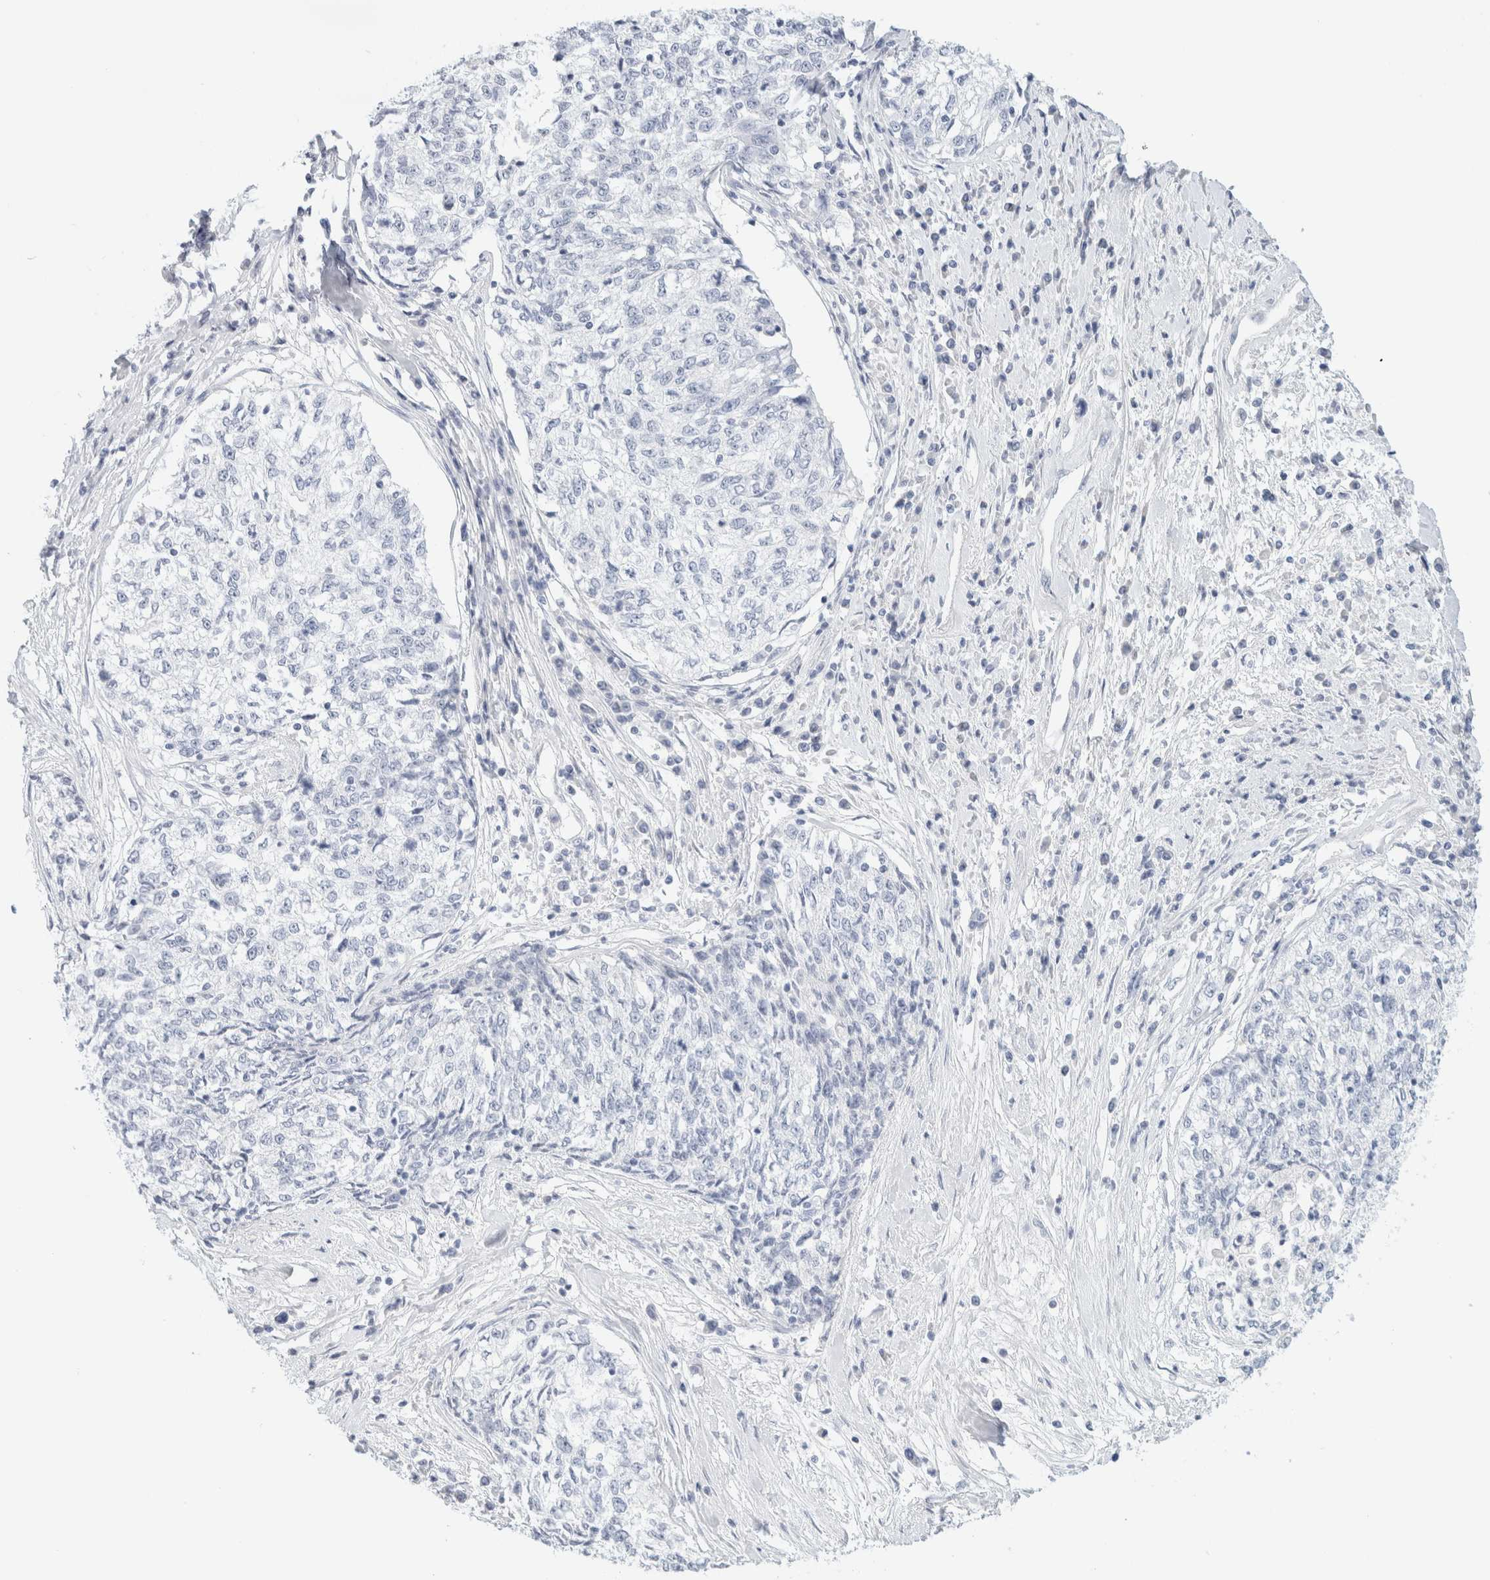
{"staining": {"intensity": "negative", "quantity": "none", "location": "none"}, "tissue": "cervical cancer", "cell_type": "Tumor cells", "image_type": "cancer", "snomed": [{"axis": "morphology", "description": "Squamous cell carcinoma, NOS"}, {"axis": "topography", "description": "Cervix"}], "caption": "Squamous cell carcinoma (cervical) was stained to show a protein in brown. There is no significant expression in tumor cells.", "gene": "HEXD", "patient": {"sex": "female", "age": 57}}